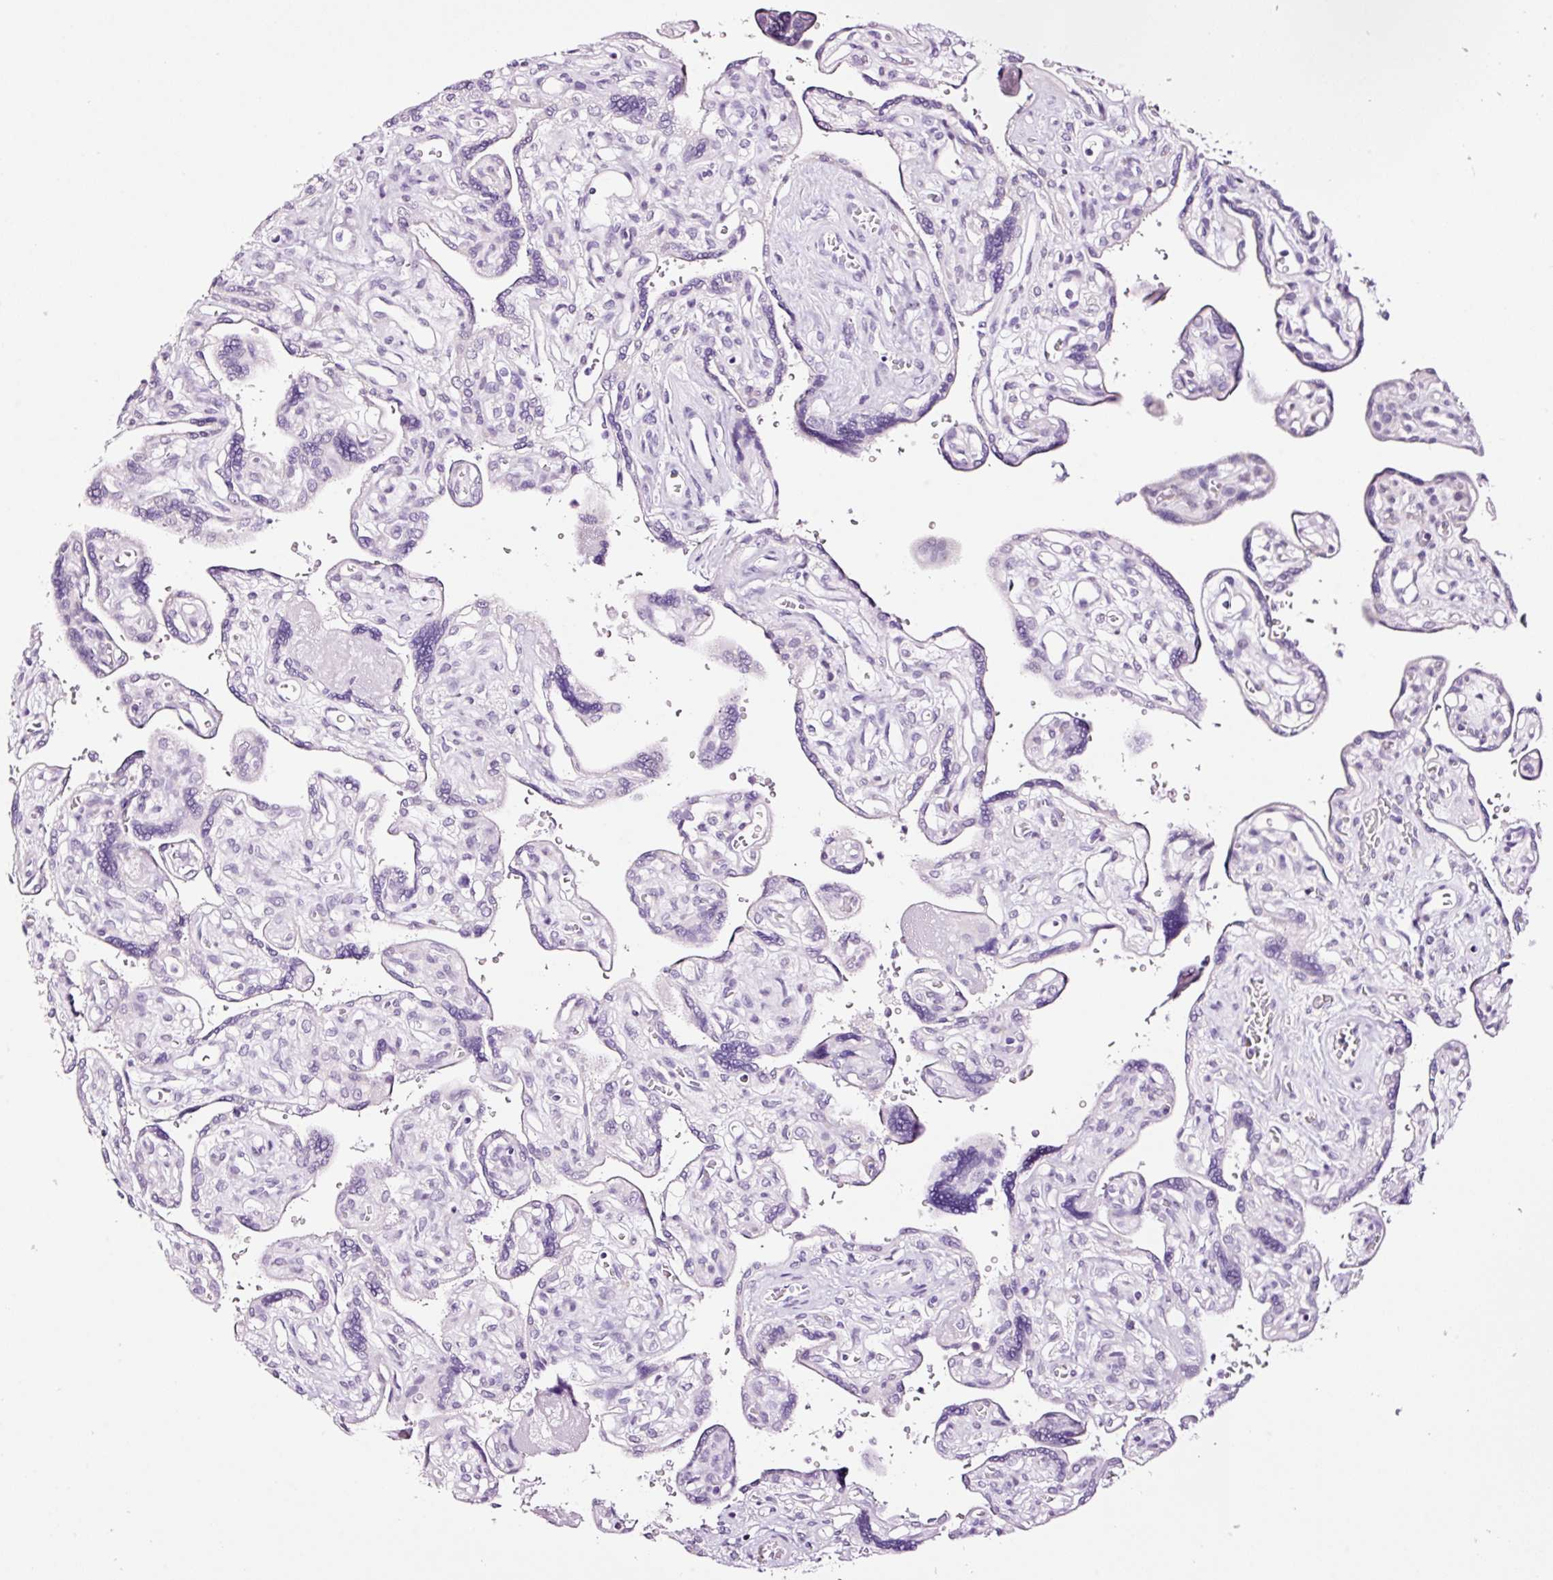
{"staining": {"intensity": "negative", "quantity": "none", "location": "none"}, "tissue": "placenta", "cell_type": "Trophoblastic cells", "image_type": "normal", "snomed": [{"axis": "morphology", "description": "Normal tissue, NOS"}, {"axis": "topography", "description": "Placenta"}], "caption": "IHC of unremarkable placenta exhibits no expression in trophoblastic cells. (Stains: DAB immunohistochemistry (IHC) with hematoxylin counter stain, Microscopy: brightfield microscopy at high magnification).", "gene": "RTF2", "patient": {"sex": "female", "age": 39}}